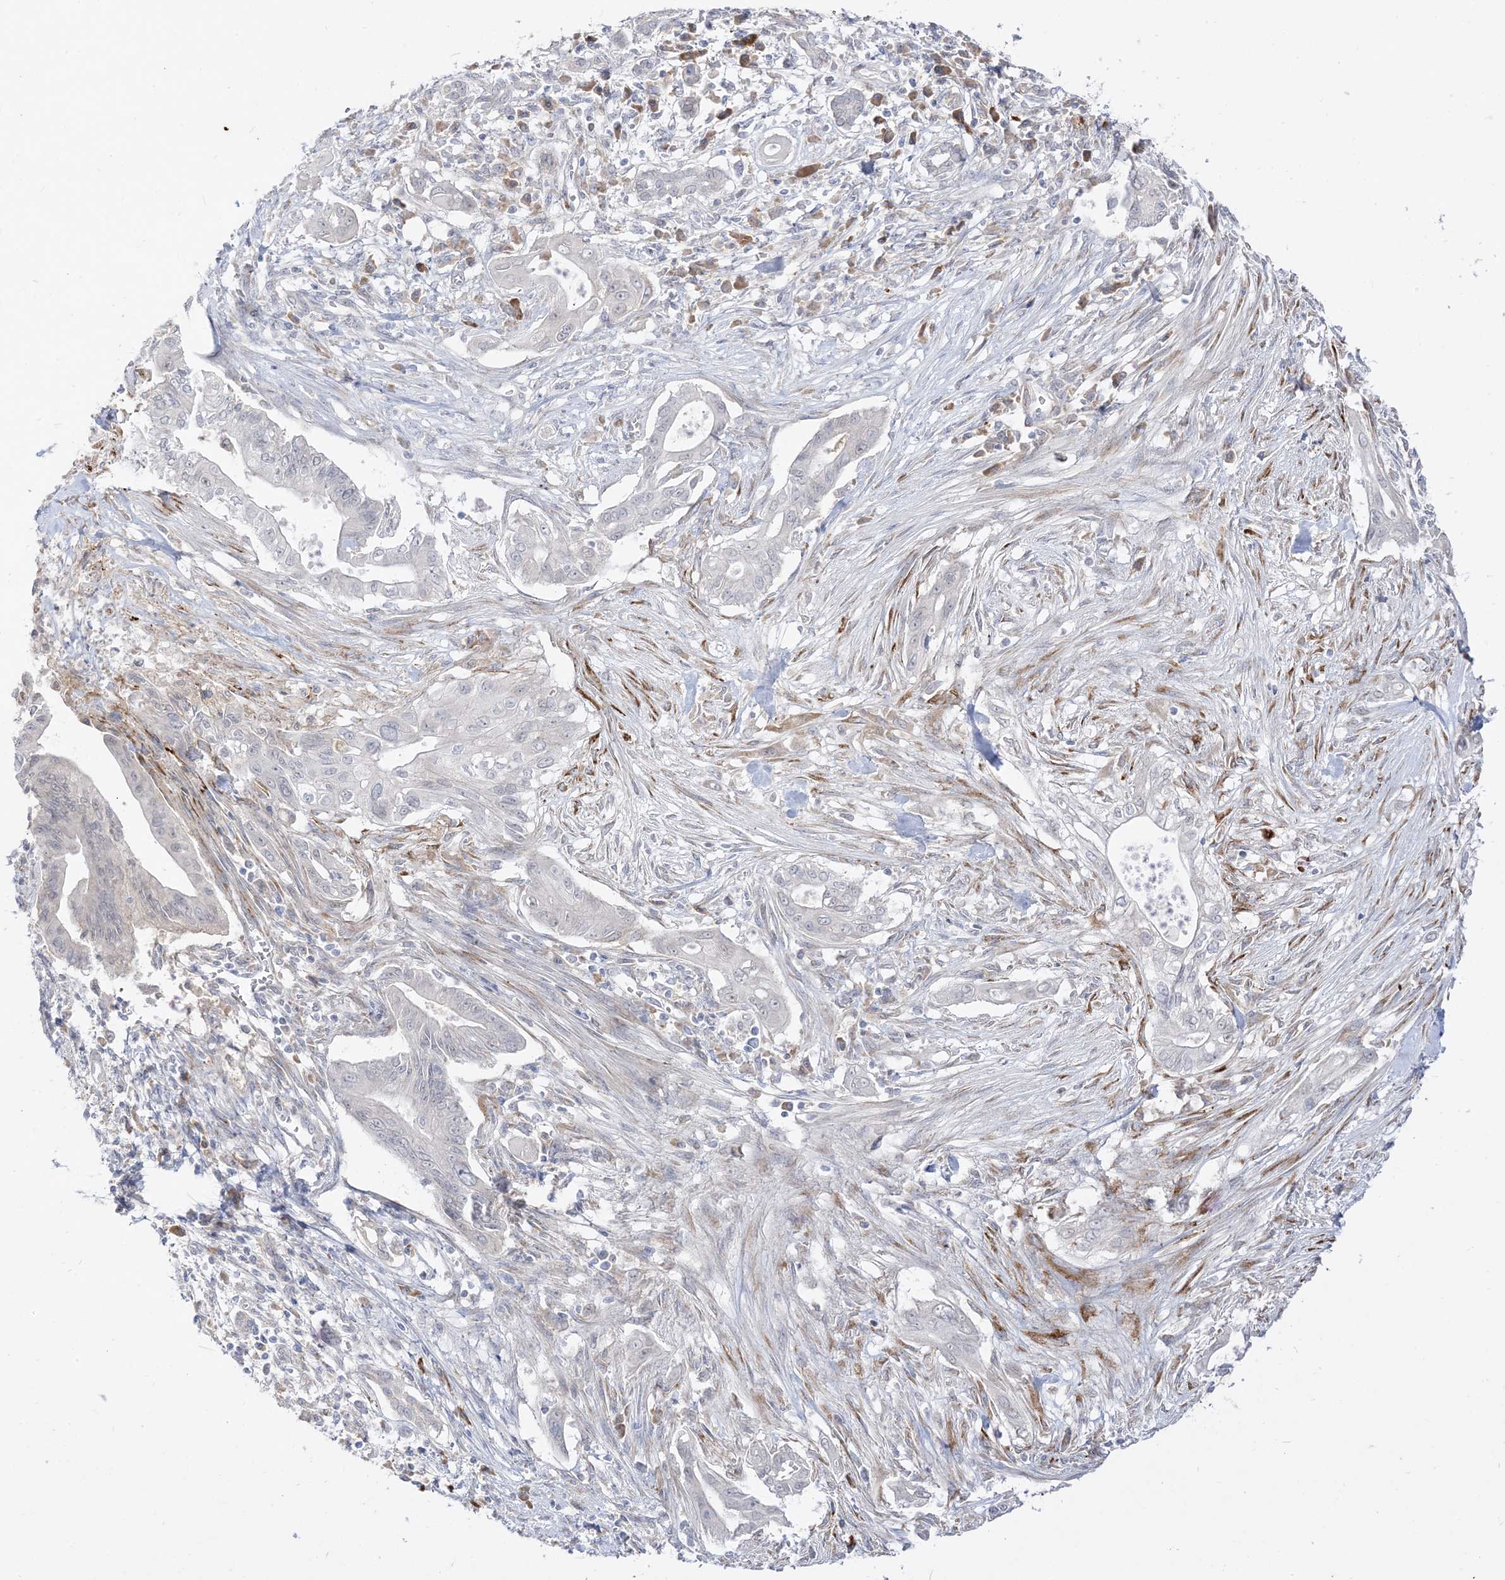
{"staining": {"intensity": "negative", "quantity": "none", "location": "none"}, "tissue": "pancreatic cancer", "cell_type": "Tumor cells", "image_type": "cancer", "snomed": [{"axis": "morphology", "description": "Adenocarcinoma, NOS"}, {"axis": "topography", "description": "Pancreas"}], "caption": "IHC of human pancreatic cancer shows no positivity in tumor cells.", "gene": "LOXL3", "patient": {"sex": "male", "age": 58}}